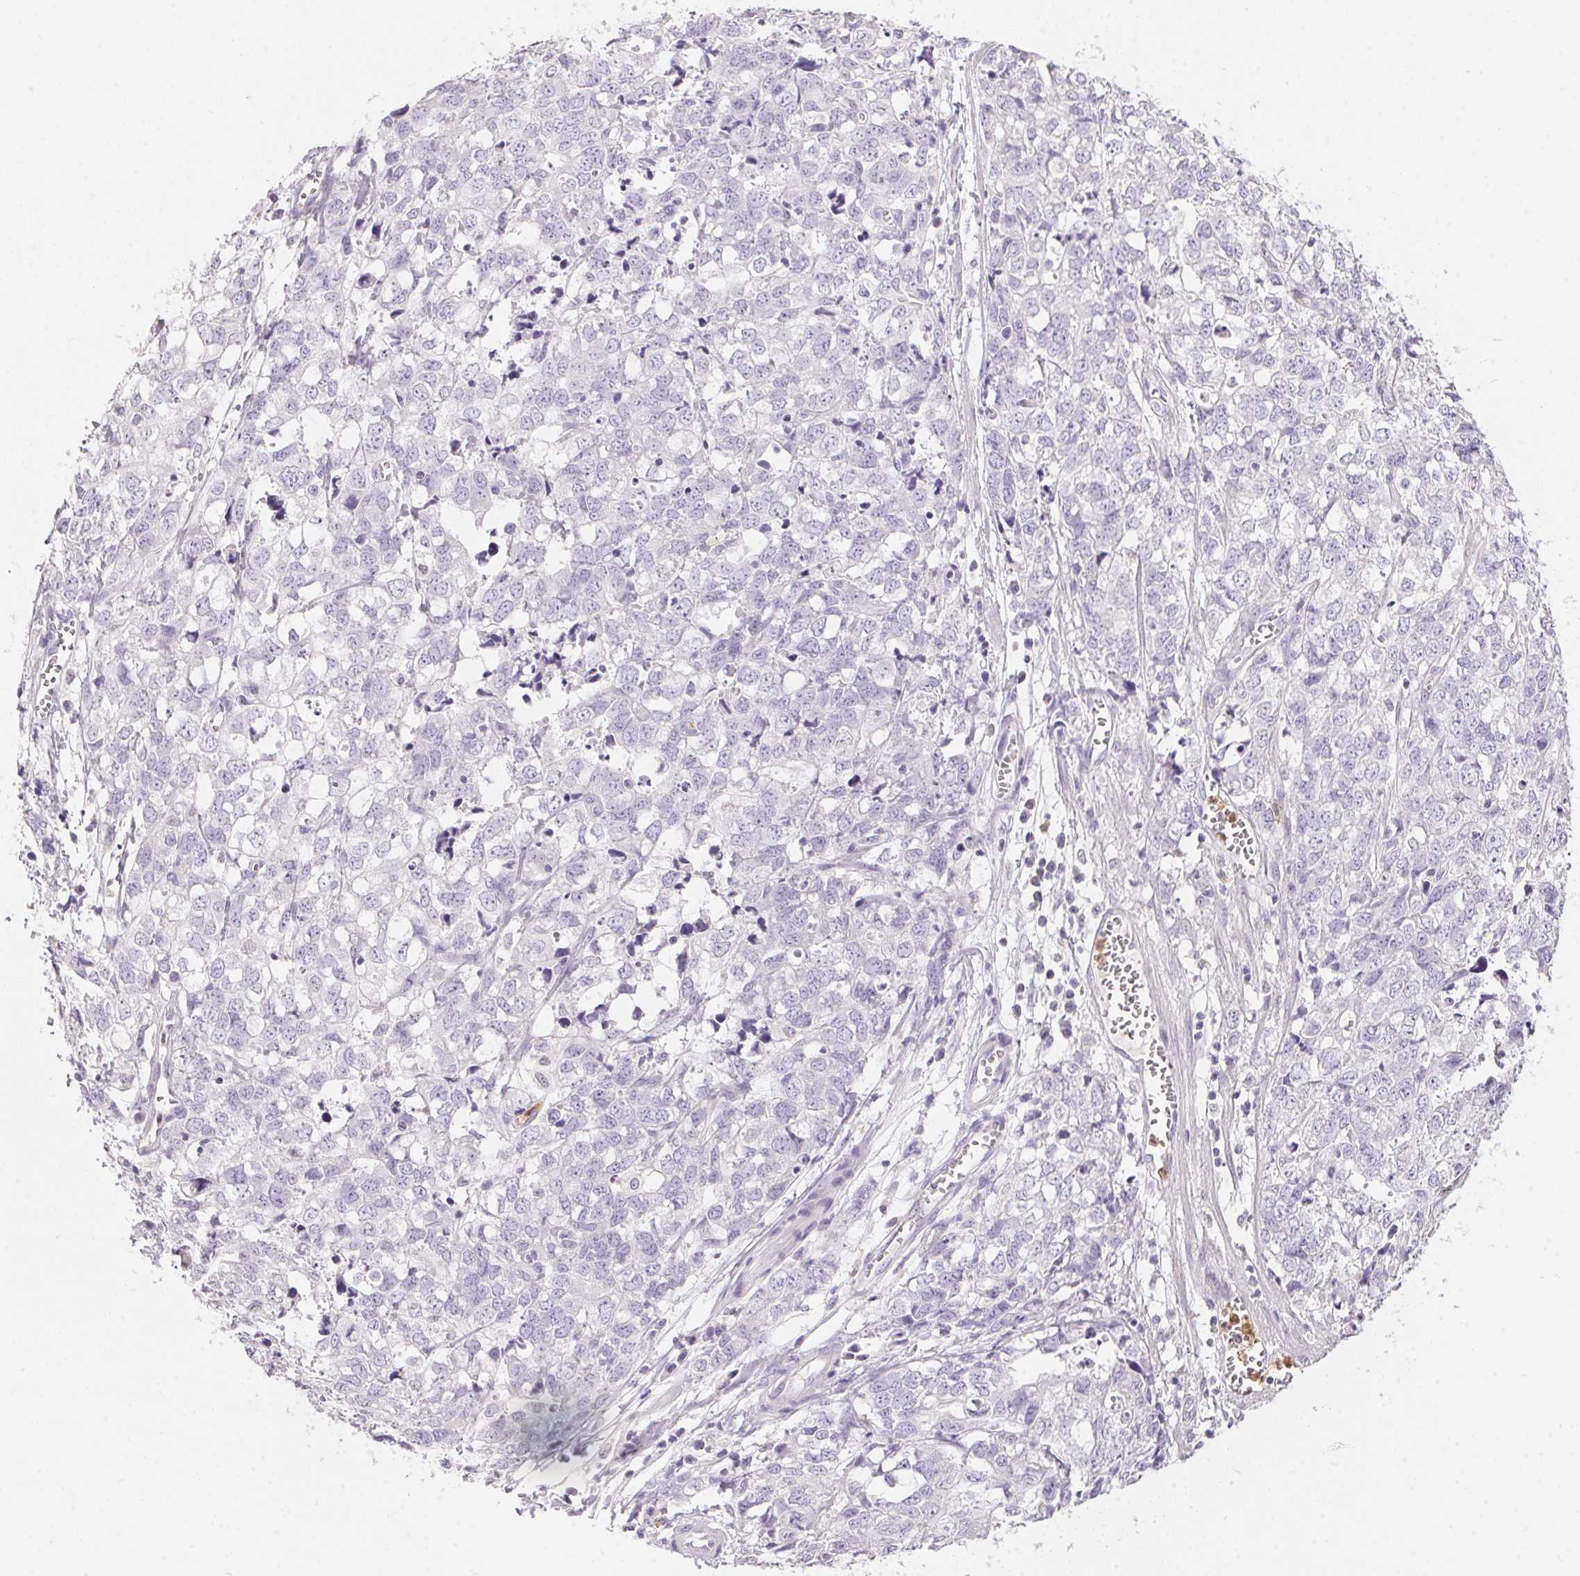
{"staining": {"intensity": "negative", "quantity": "none", "location": "none"}, "tissue": "stomach cancer", "cell_type": "Tumor cells", "image_type": "cancer", "snomed": [{"axis": "morphology", "description": "Adenocarcinoma, NOS"}, {"axis": "topography", "description": "Stomach, upper"}], "caption": "DAB (3,3'-diaminobenzidine) immunohistochemical staining of adenocarcinoma (stomach) demonstrates no significant staining in tumor cells.", "gene": "SERPINB1", "patient": {"sex": "male", "age": 81}}